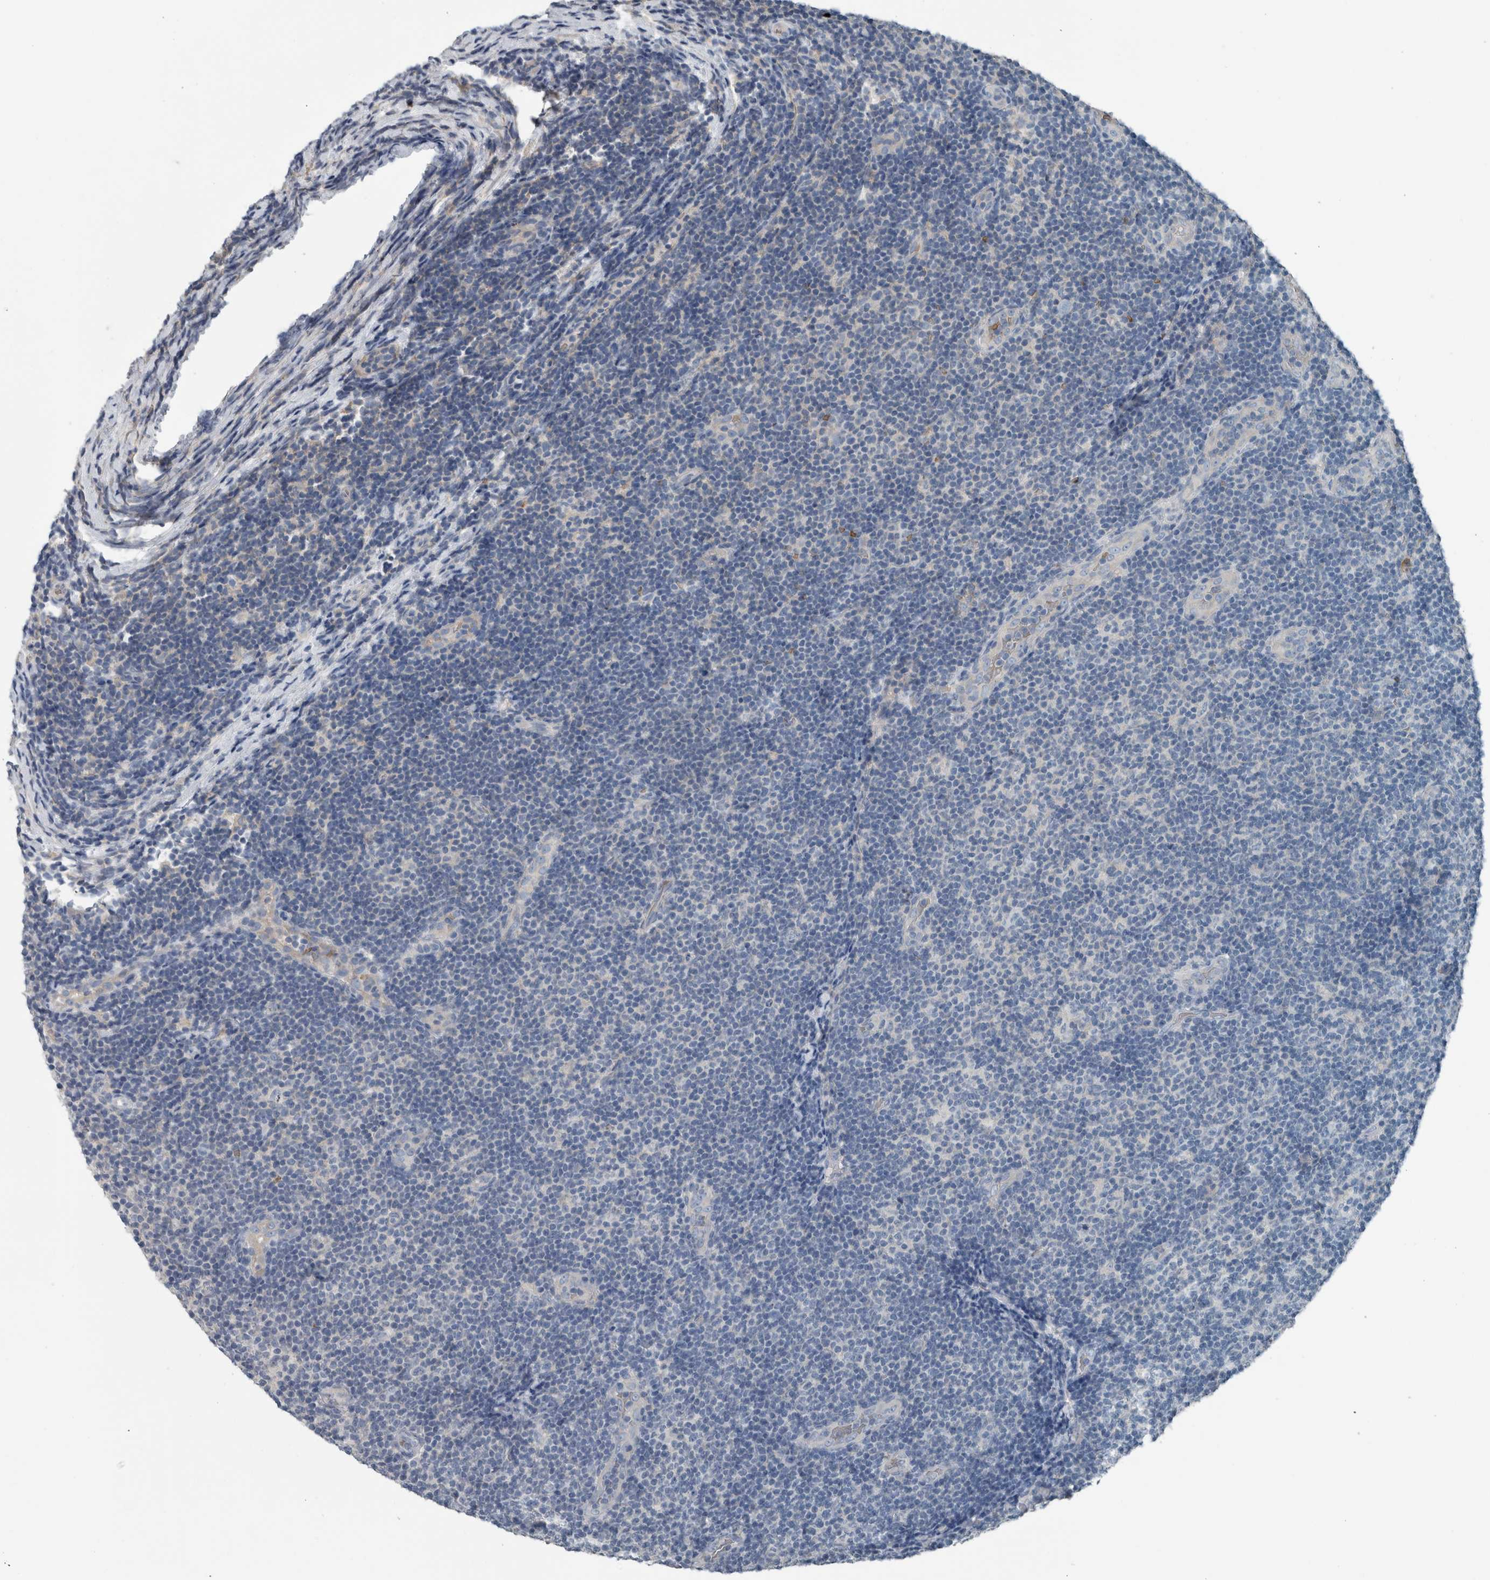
{"staining": {"intensity": "negative", "quantity": "none", "location": "none"}, "tissue": "lymphoma", "cell_type": "Tumor cells", "image_type": "cancer", "snomed": [{"axis": "morphology", "description": "Malignant lymphoma, non-Hodgkin's type, Low grade"}, {"axis": "topography", "description": "Lymph node"}], "caption": "IHC image of neoplastic tissue: malignant lymphoma, non-Hodgkin's type (low-grade) stained with DAB exhibits no significant protein positivity in tumor cells.", "gene": "SH3GL2", "patient": {"sex": "male", "age": 83}}